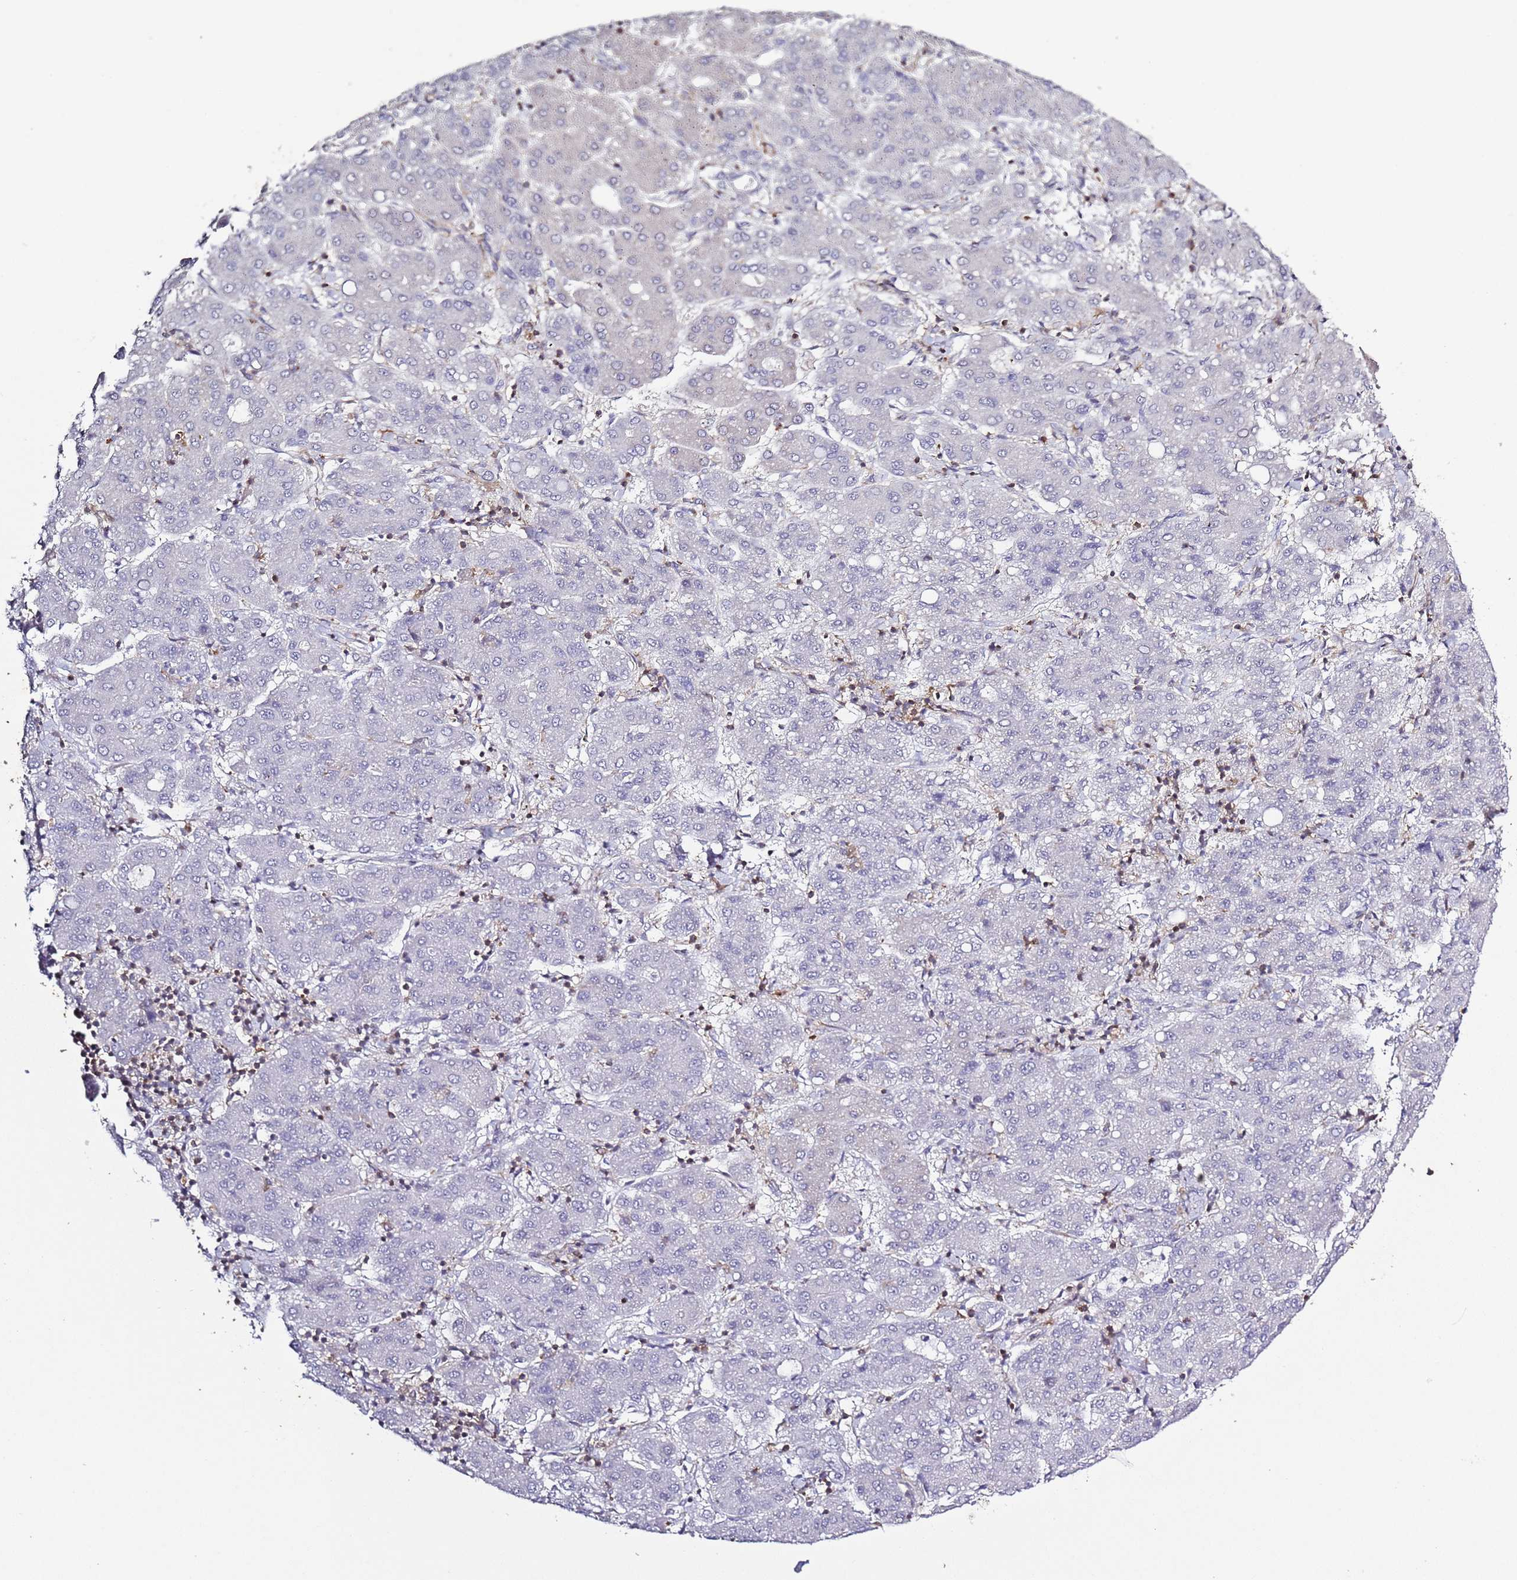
{"staining": {"intensity": "negative", "quantity": "none", "location": "none"}, "tissue": "liver cancer", "cell_type": "Tumor cells", "image_type": "cancer", "snomed": [{"axis": "morphology", "description": "Carcinoma, Hepatocellular, NOS"}, {"axis": "topography", "description": "Liver"}], "caption": "Immunohistochemical staining of human liver hepatocellular carcinoma reveals no significant expression in tumor cells.", "gene": "LPXN", "patient": {"sex": "male", "age": 65}}